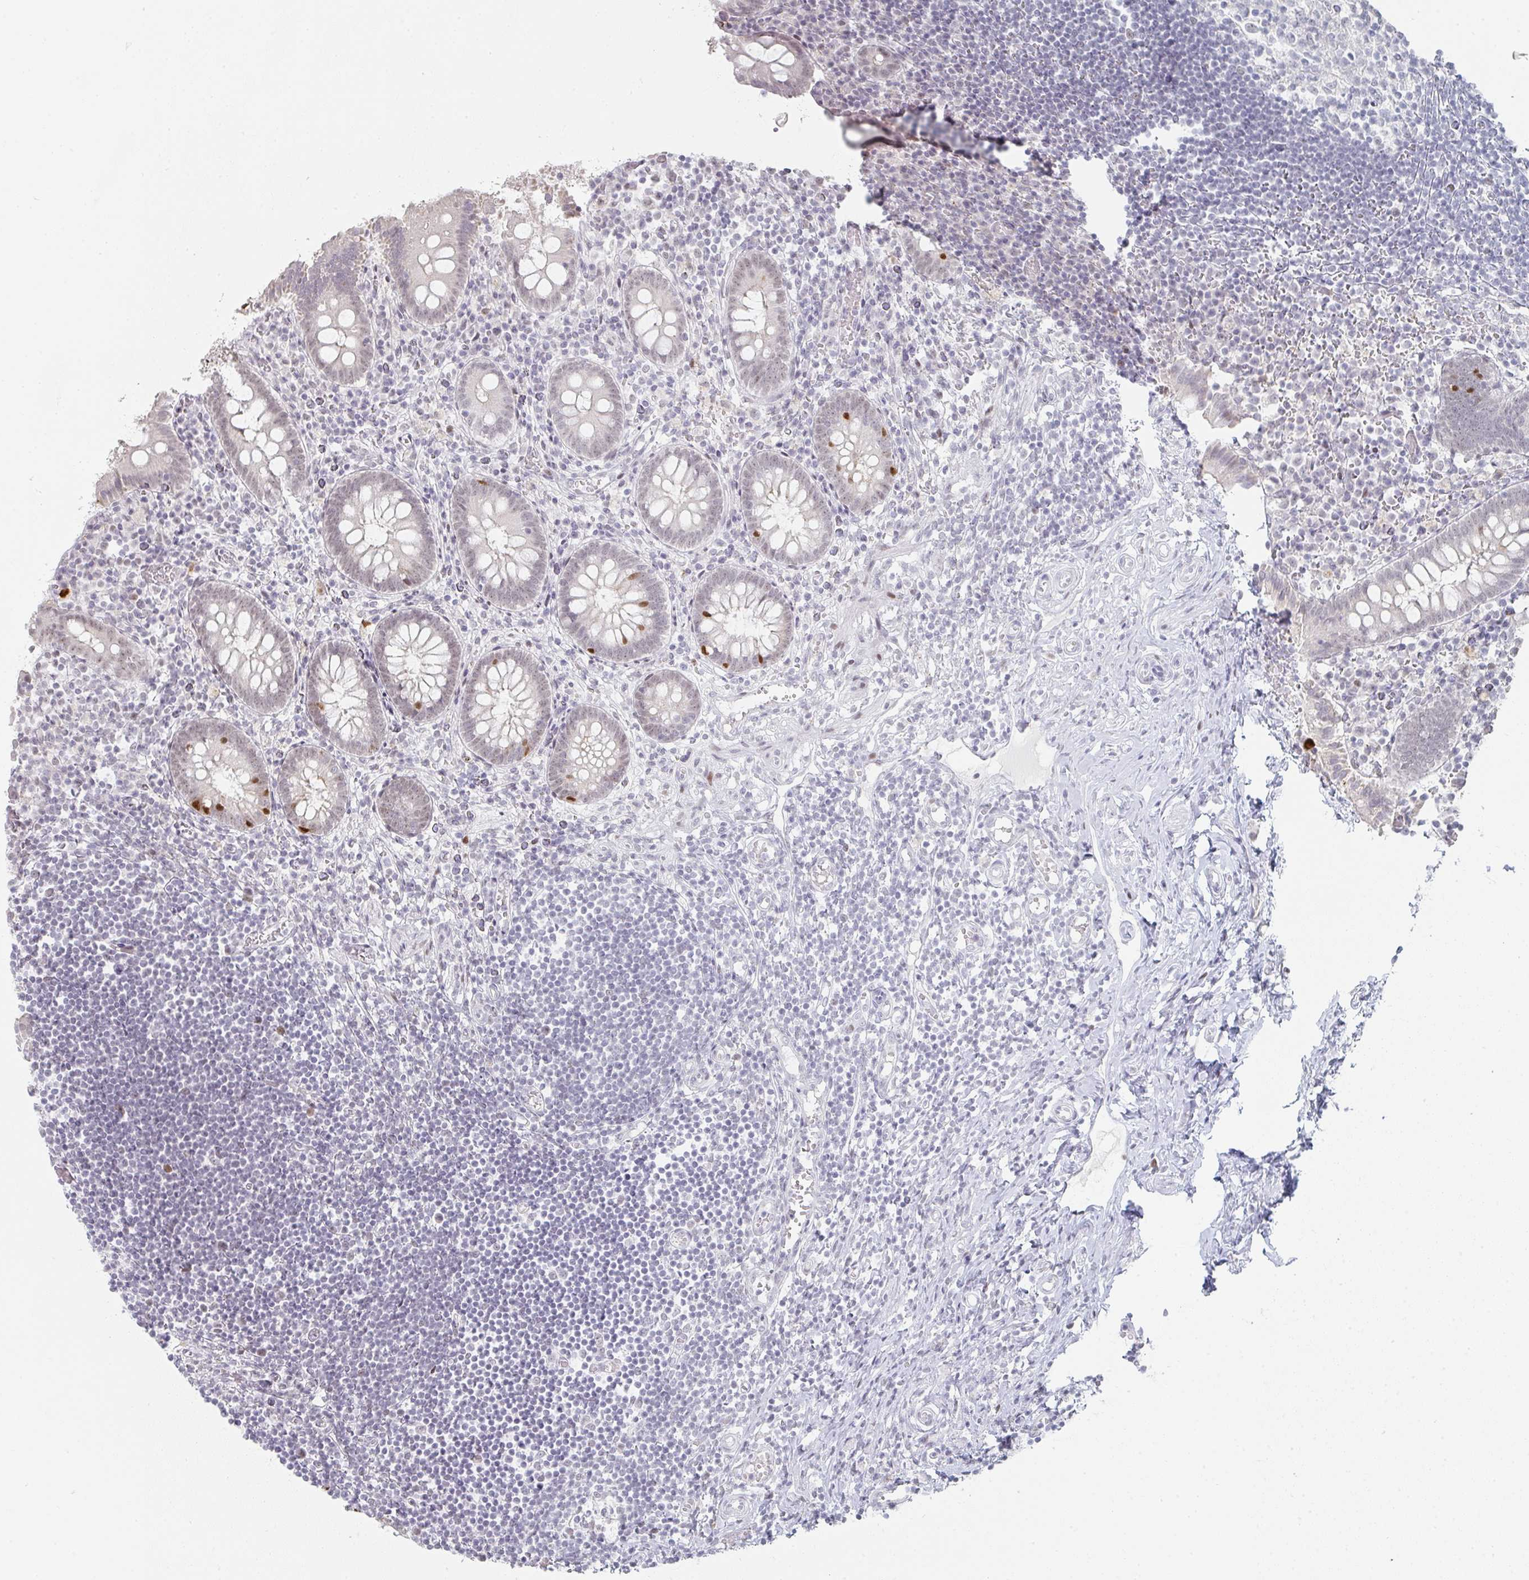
{"staining": {"intensity": "moderate", "quantity": "25%-75%", "location": "nuclear"}, "tissue": "appendix", "cell_type": "Glandular cells", "image_type": "normal", "snomed": [{"axis": "morphology", "description": "Normal tissue, NOS"}, {"axis": "topography", "description": "Appendix"}], "caption": "Protein staining of benign appendix displays moderate nuclear staining in about 25%-75% of glandular cells.", "gene": "POU2AF2", "patient": {"sex": "female", "age": 17}}